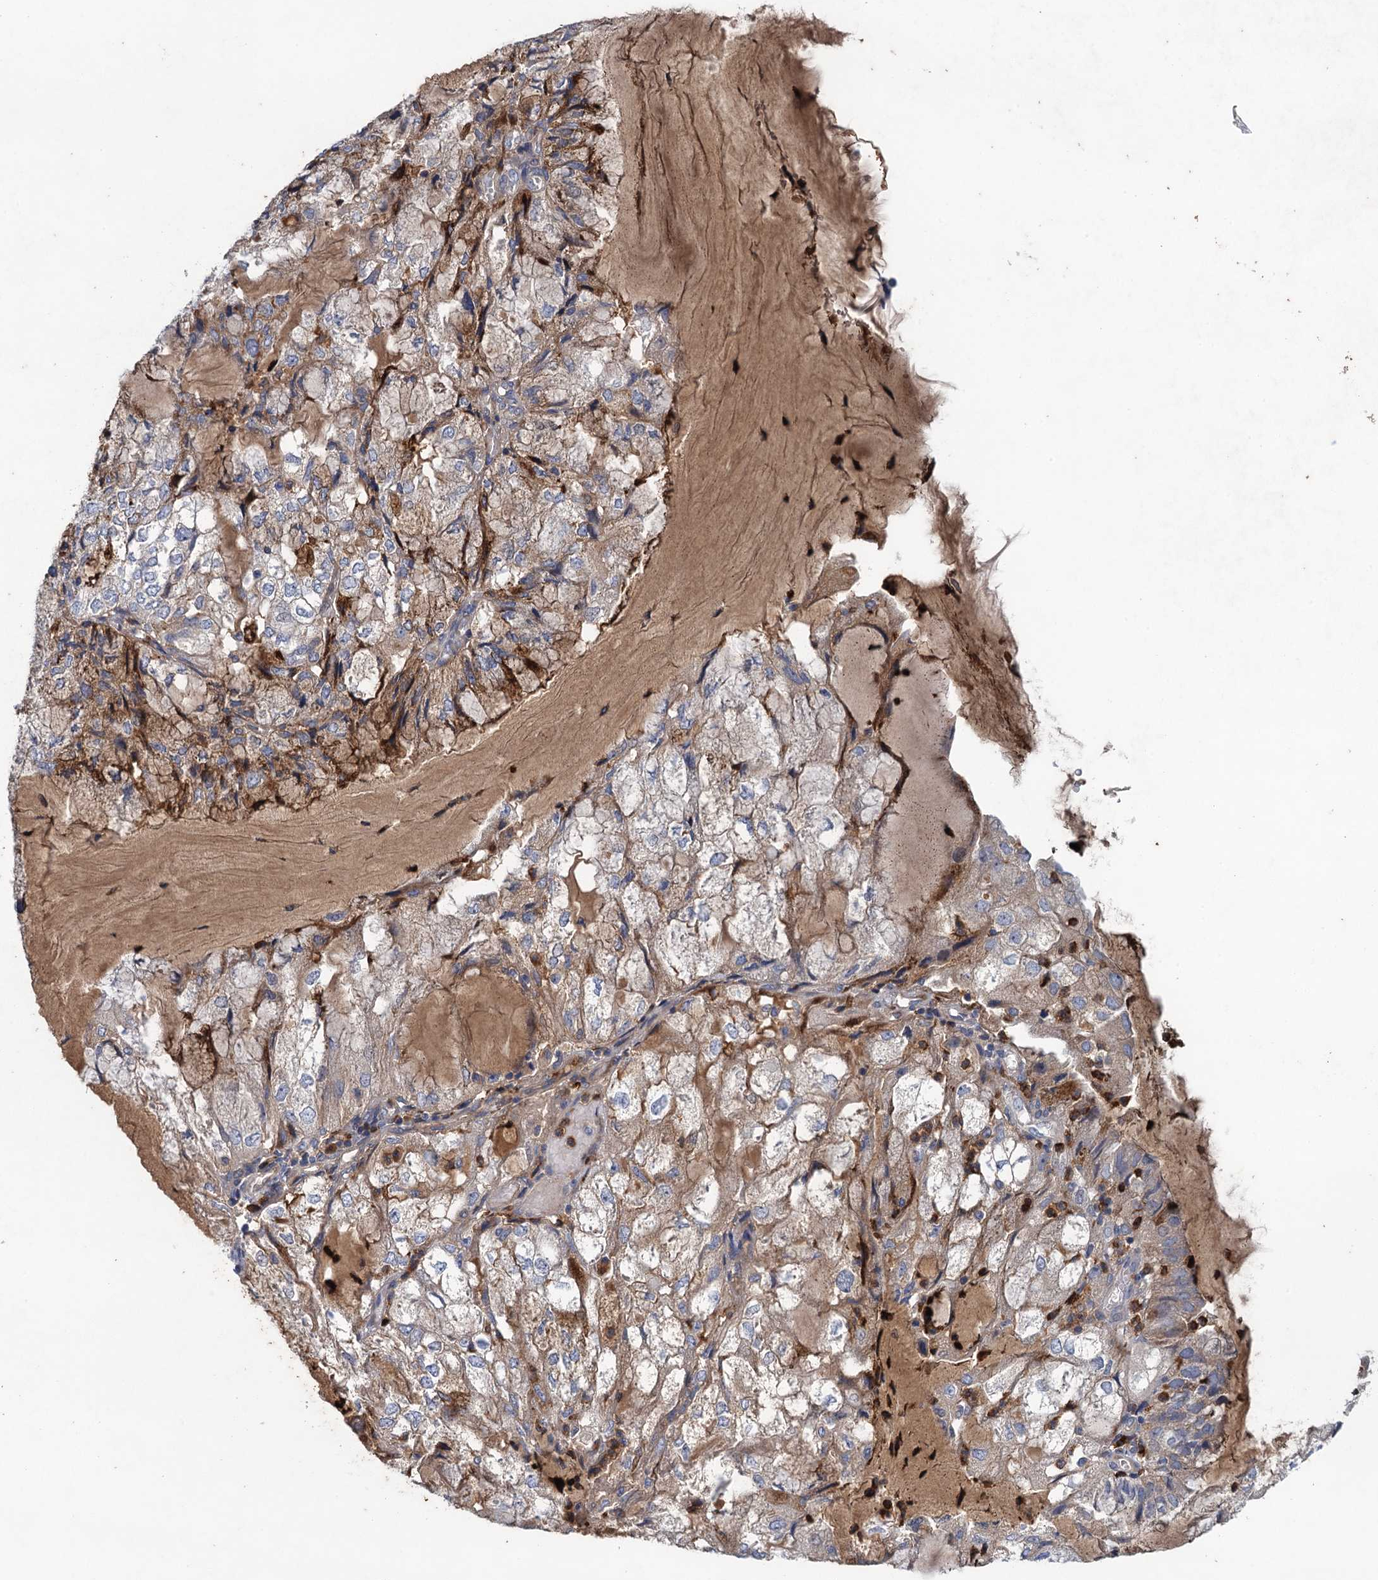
{"staining": {"intensity": "weak", "quantity": "25%-75%", "location": "cytoplasmic/membranous"}, "tissue": "endometrial cancer", "cell_type": "Tumor cells", "image_type": "cancer", "snomed": [{"axis": "morphology", "description": "Adenocarcinoma, NOS"}, {"axis": "topography", "description": "Endometrium"}], "caption": "The histopathology image displays staining of endometrial adenocarcinoma, revealing weak cytoplasmic/membranous protein staining (brown color) within tumor cells.", "gene": "TPCN1", "patient": {"sex": "female", "age": 81}}